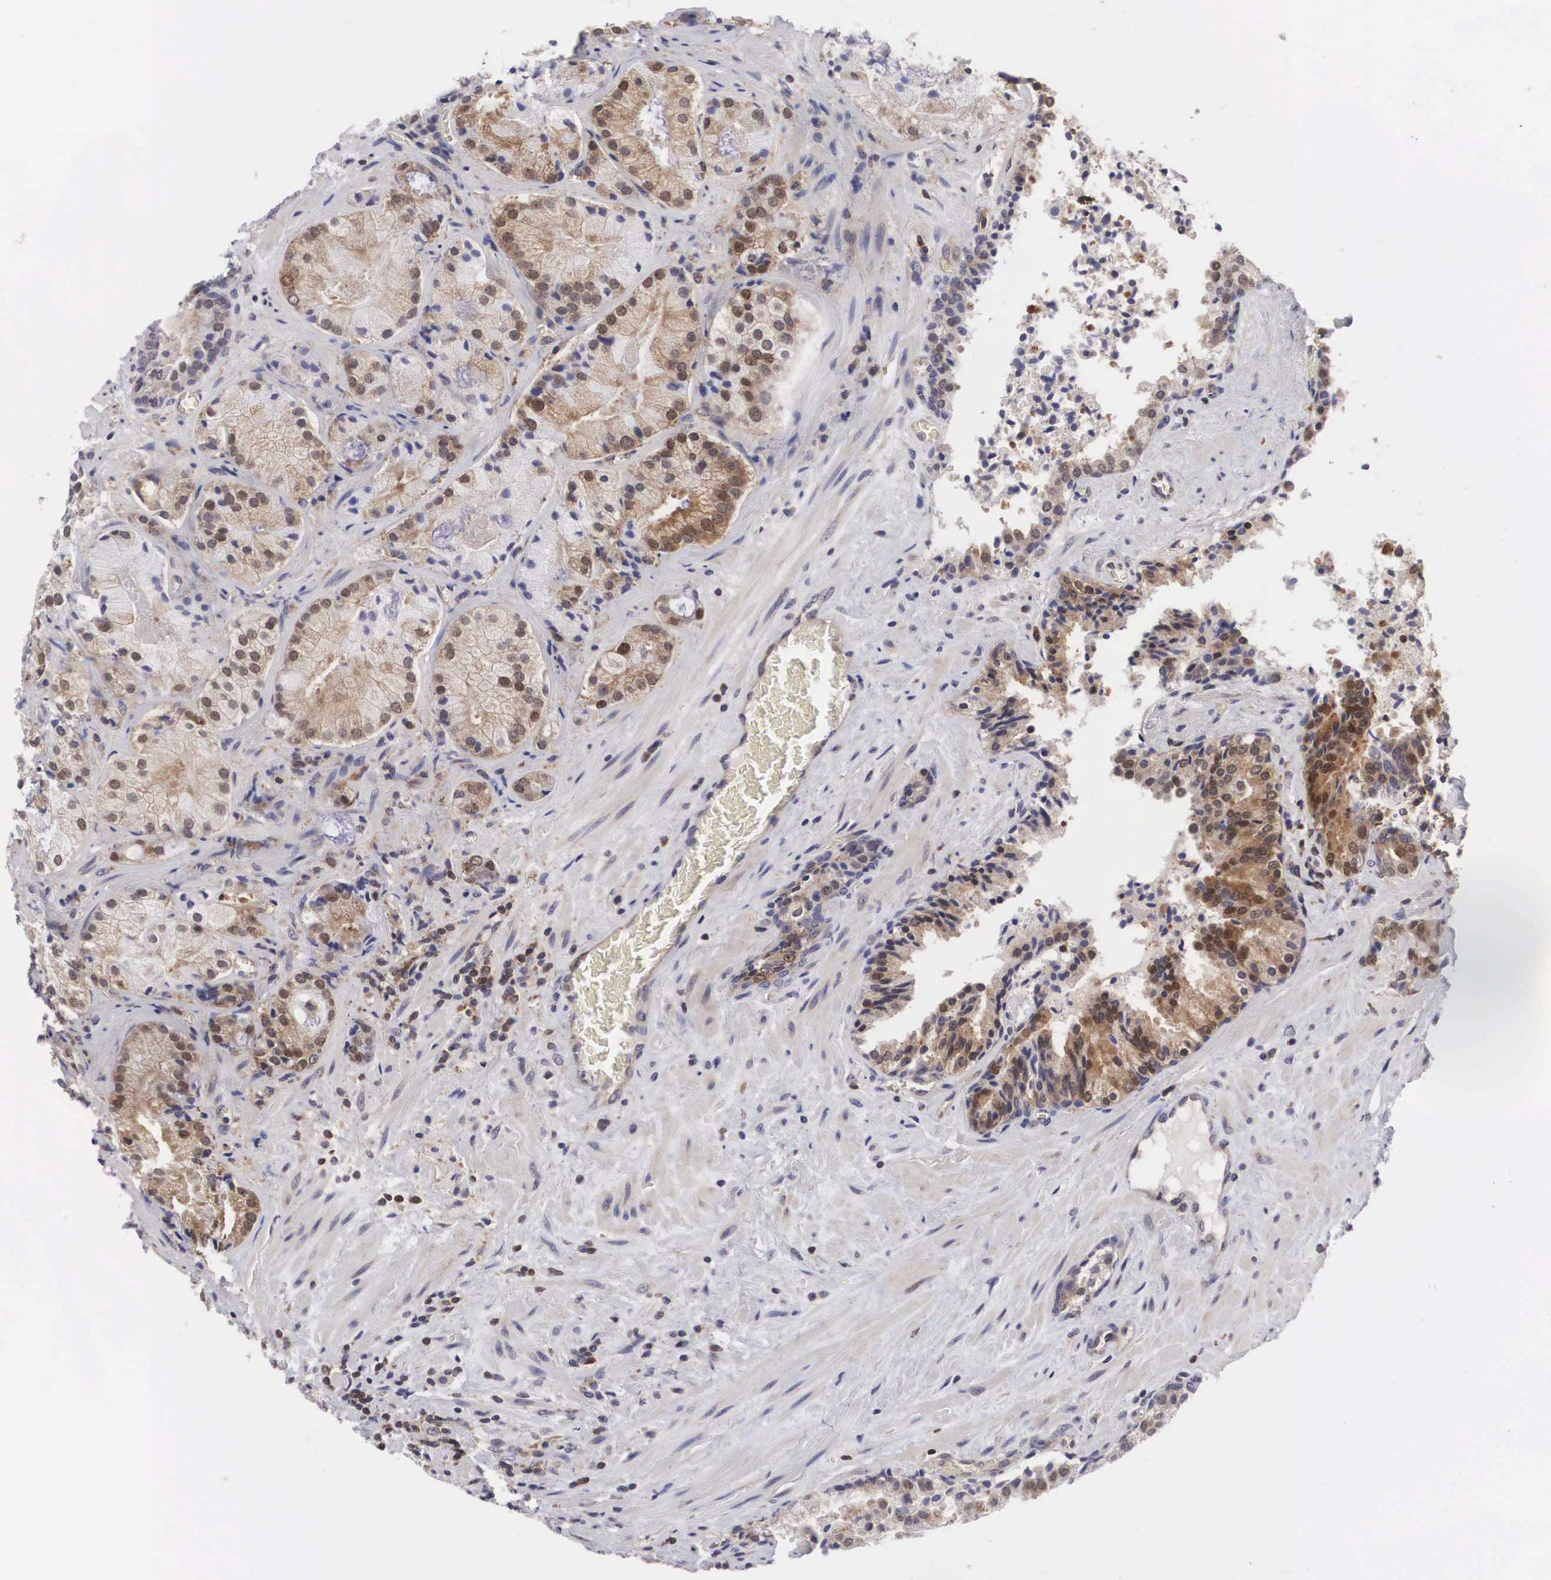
{"staining": {"intensity": "moderate", "quantity": ">75%", "location": "cytoplasmic/membranous,nuclear"}, "tissue": "prostate cancer", "cell_type": "Tumor cells", "image_type": "cancer", "snomed": [{"axis": "morphology", "description": "Adenocarcinoma, Medium grade"}, {"axis": "topography", "description": "Prostate"}], "caption": "Protein analysis of adenocarcinoma (medium-grade) (prostate) tissue displays moderate cytoplasmic/membranous and nuclear expression in approximately >75% of tumor cells.", "gene": "ADSL", "patient": {"sex": "male", "age": 70}}